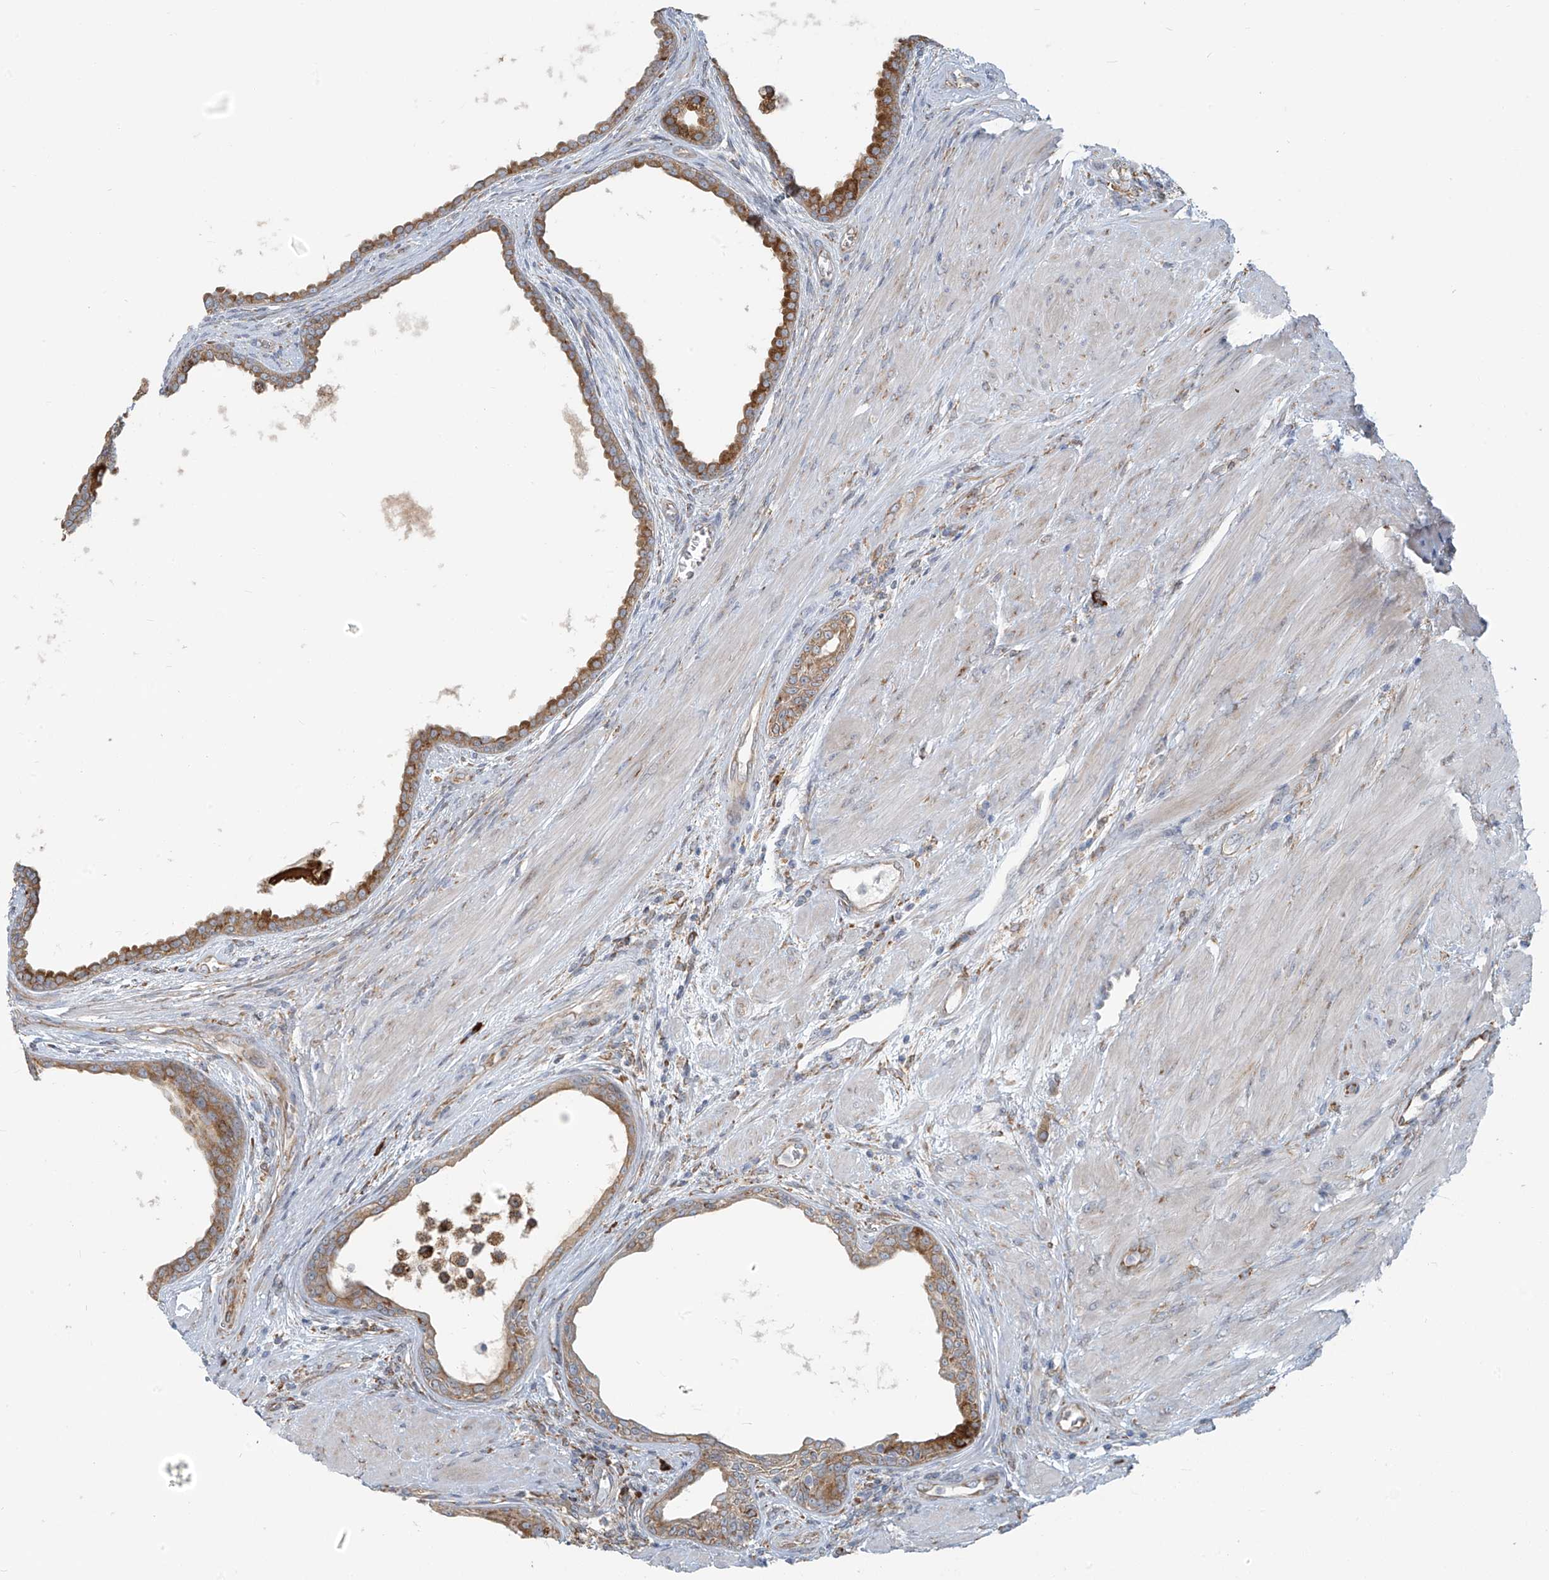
{"staining": {"intensity": "moderate", "quantity": ">75%", "location": "cytoplasmic/membranous"}, "tissue": "prostate cancer", "cell_type": "Tumor cells", "image_type": "cancer", "snomed": [{"axis": "morphology", "description": "Normal tissue, NOS"}, {"axis": "morphology", "description": "Adenocarcinoma, Low grade"}, {"axis": "topography", "description": "Prostate"}, {"axis": "topography", "description": "Peripheral nerve tissue"}], "caption": "An image of prostate cancer (adenocarcinoma (low-grade)) stained for a protein demonstrates moderate cytoplasmic/membranous brown staining in tumor cells.", "gene": "KATNIP", "patient": {"sex": "male", "age": 71}}